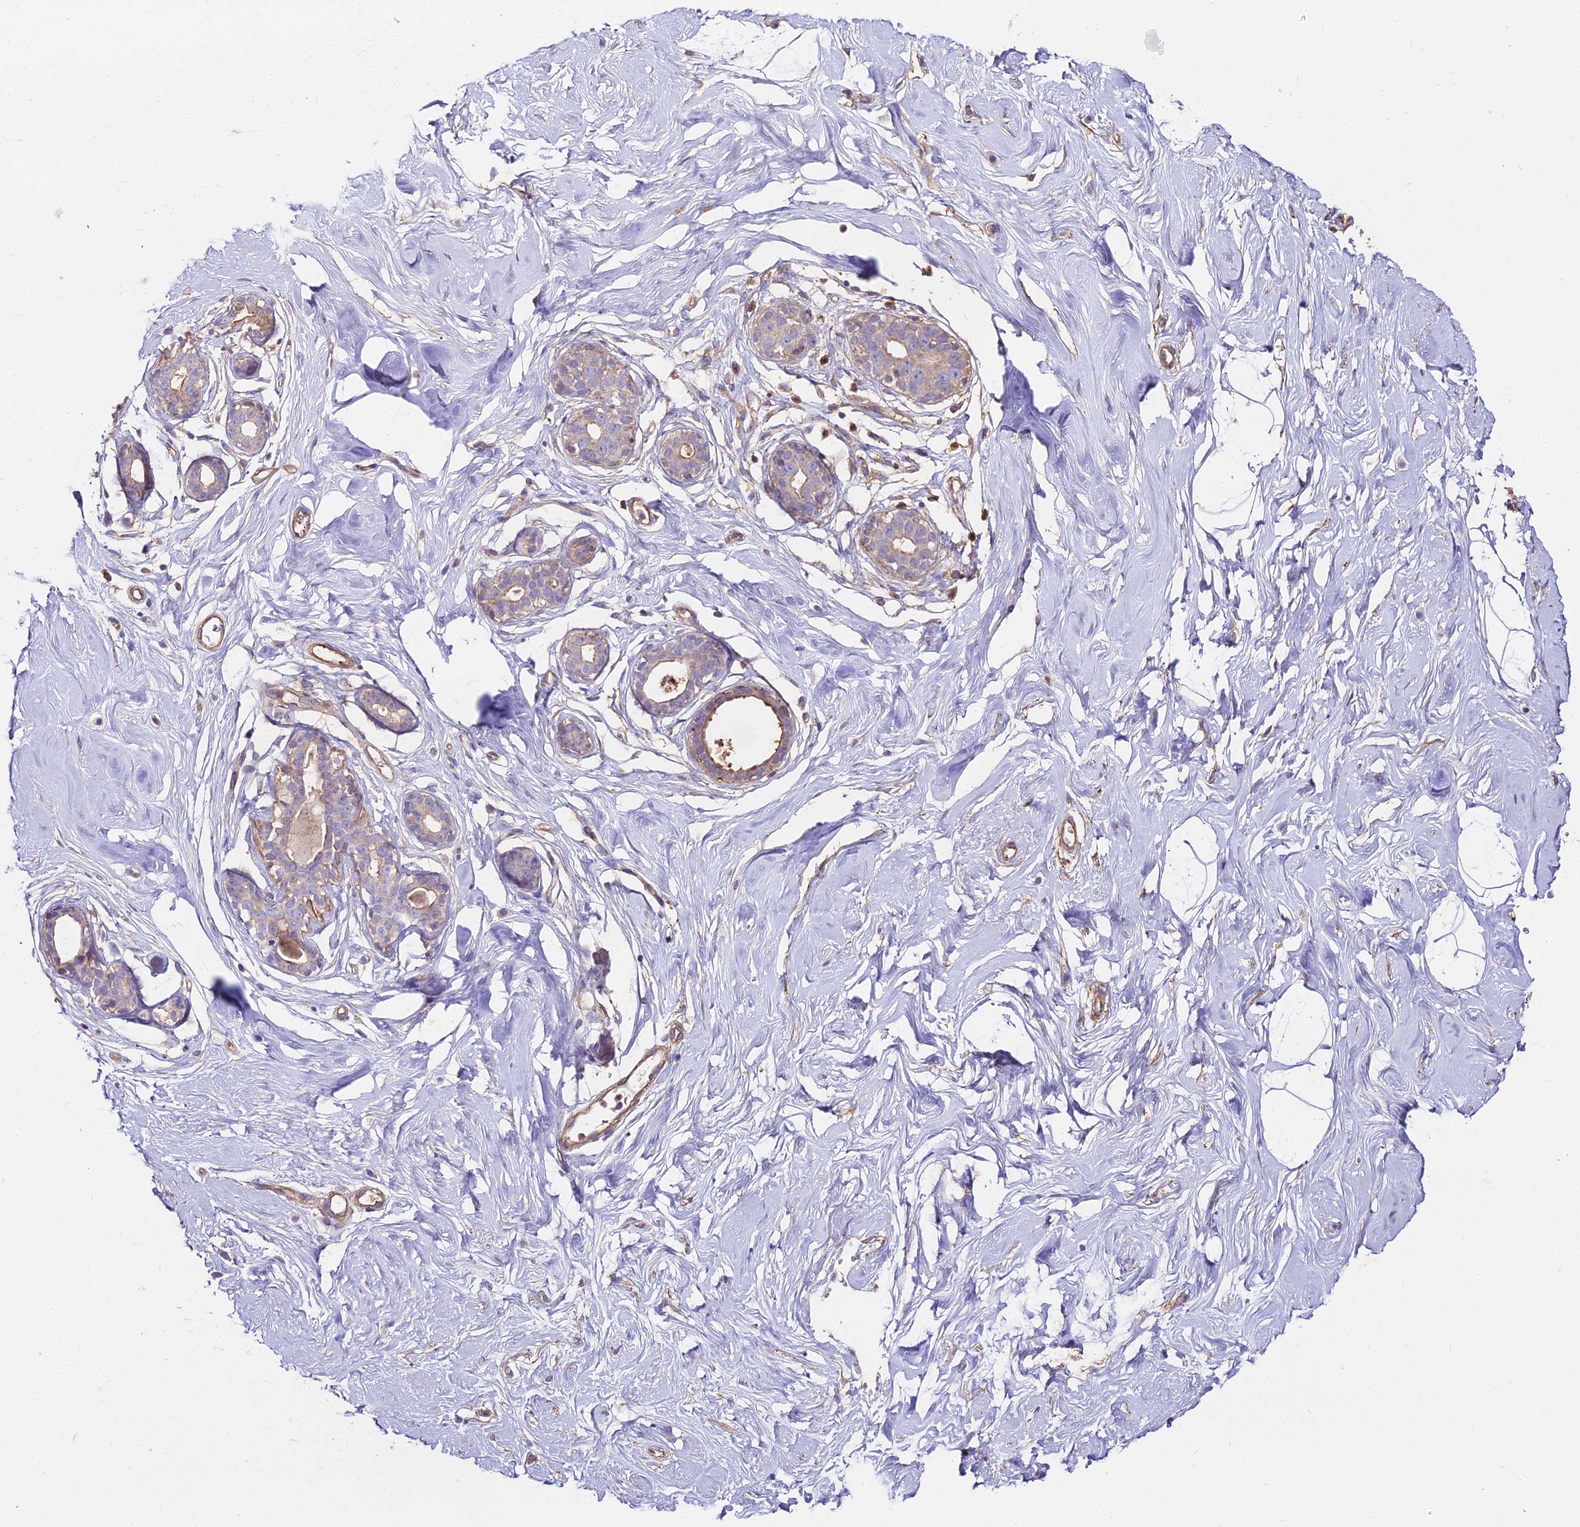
{"staining": {"intensity": "negative", "quantity": "none", "location": "none"}, "tissue": "breast", "cell_type": "Adipocytes", "image_type": "normal", "snomed": [{"axis": "morphology", "description": "Normal tissue, NOS"}, {"axis": "morphology", "description": "Adenoma, NOS"}, {"axis": "topography", "description": "Breast"}], "caption": "Immunohistochemistry (IHC) of normal breast reveals no expression in adipocytes.", "gene": "GLYAT", "patient": {"sex": "female", "age": 23}}